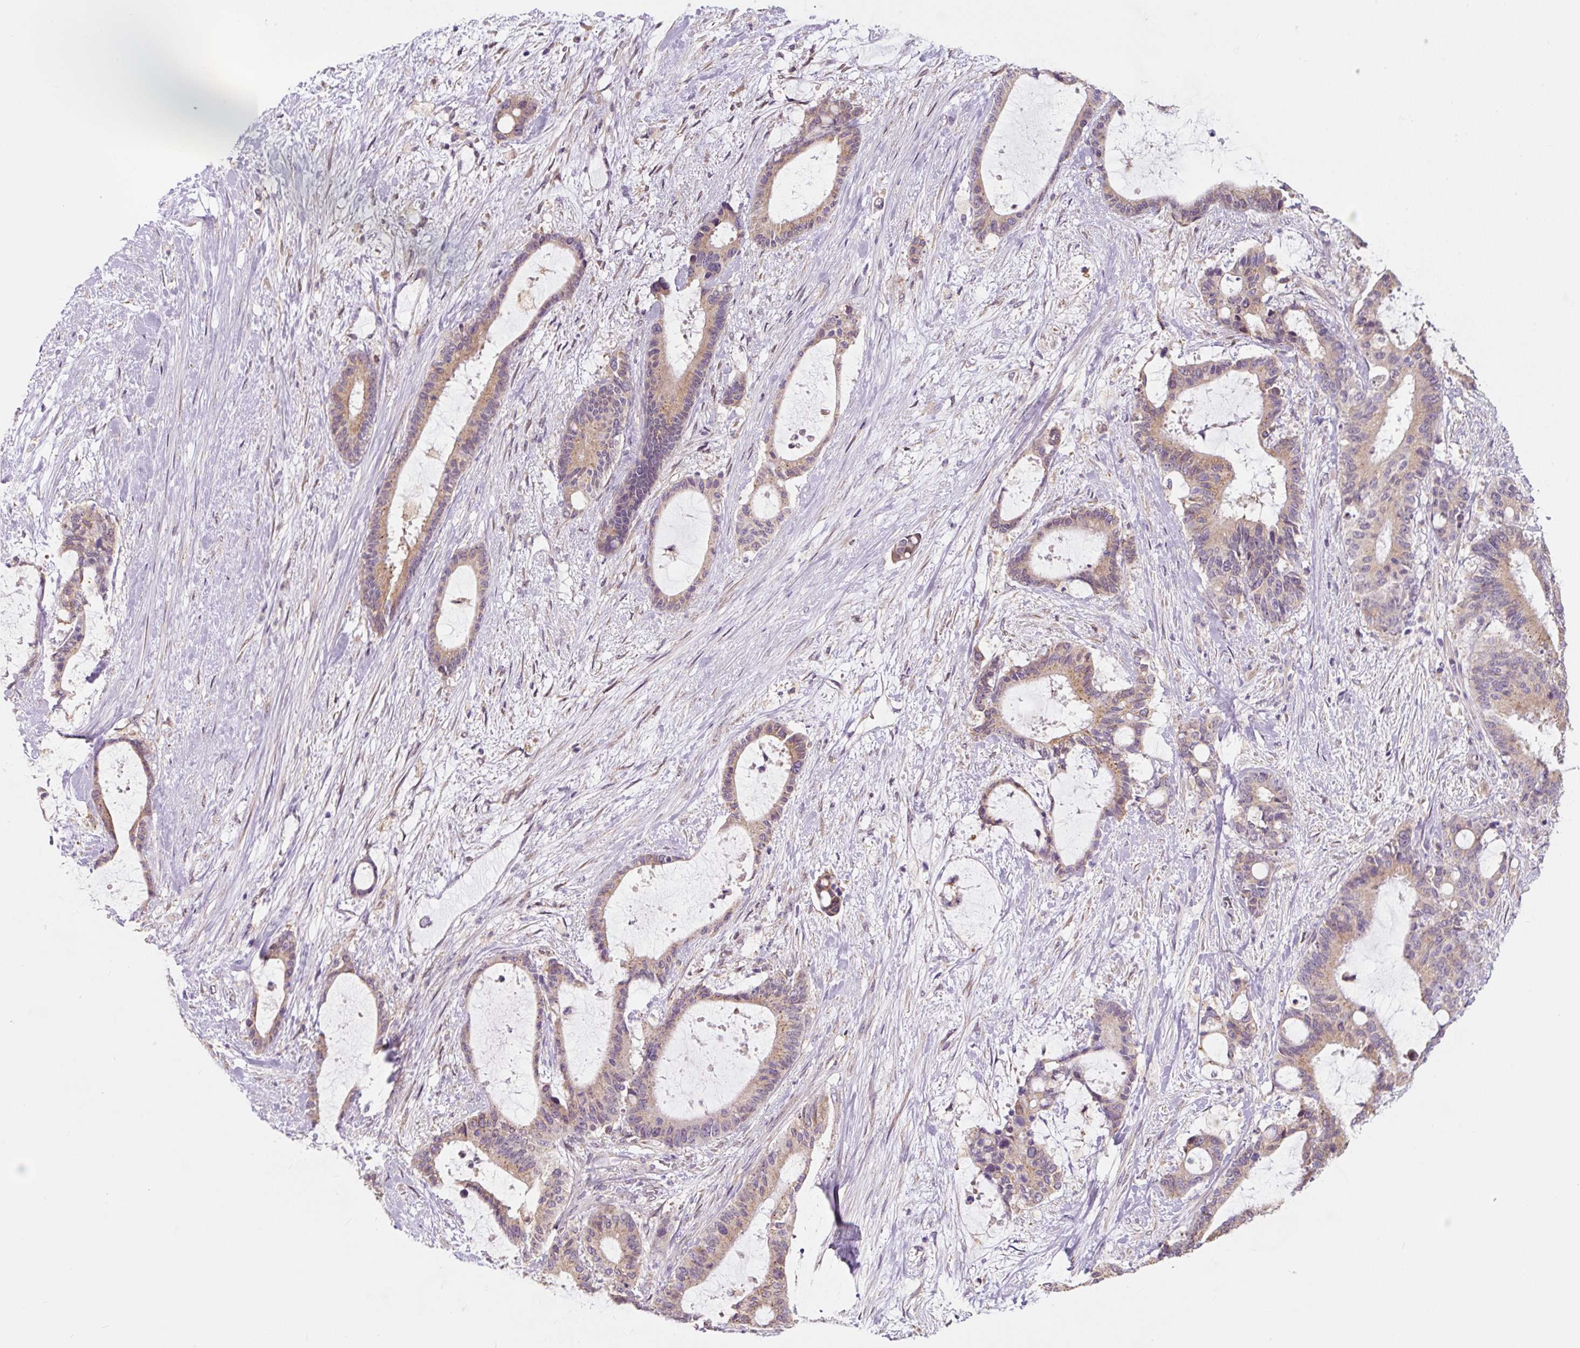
{"staining": {"intensity": "weak", "quantity": ">75%", "location": "cytoplasmic/membranous"}, "tissue": "liver cancer", "cell_type": "Tumor cells", "image_type": "cancer", "snomed": [{"axis": "morphology", "description": "Normal tissue, NOS"}, {"axis": "morphology", "description": "Cholangiocarcinoma"}, {"axis": "topography", "description": "Liver"}, {"axis": "topography", "description": "Peripheral nerve tissue"}], "caption": "IHC image of liver cholangiocarcinoma stained for a protein (brown), which displays low levels of weak cytoplasmic/membranous expression in approximately >75% of tumor cells.", "gene": "ASRGL1", "patient": {"sex": "female", "age": 73}}